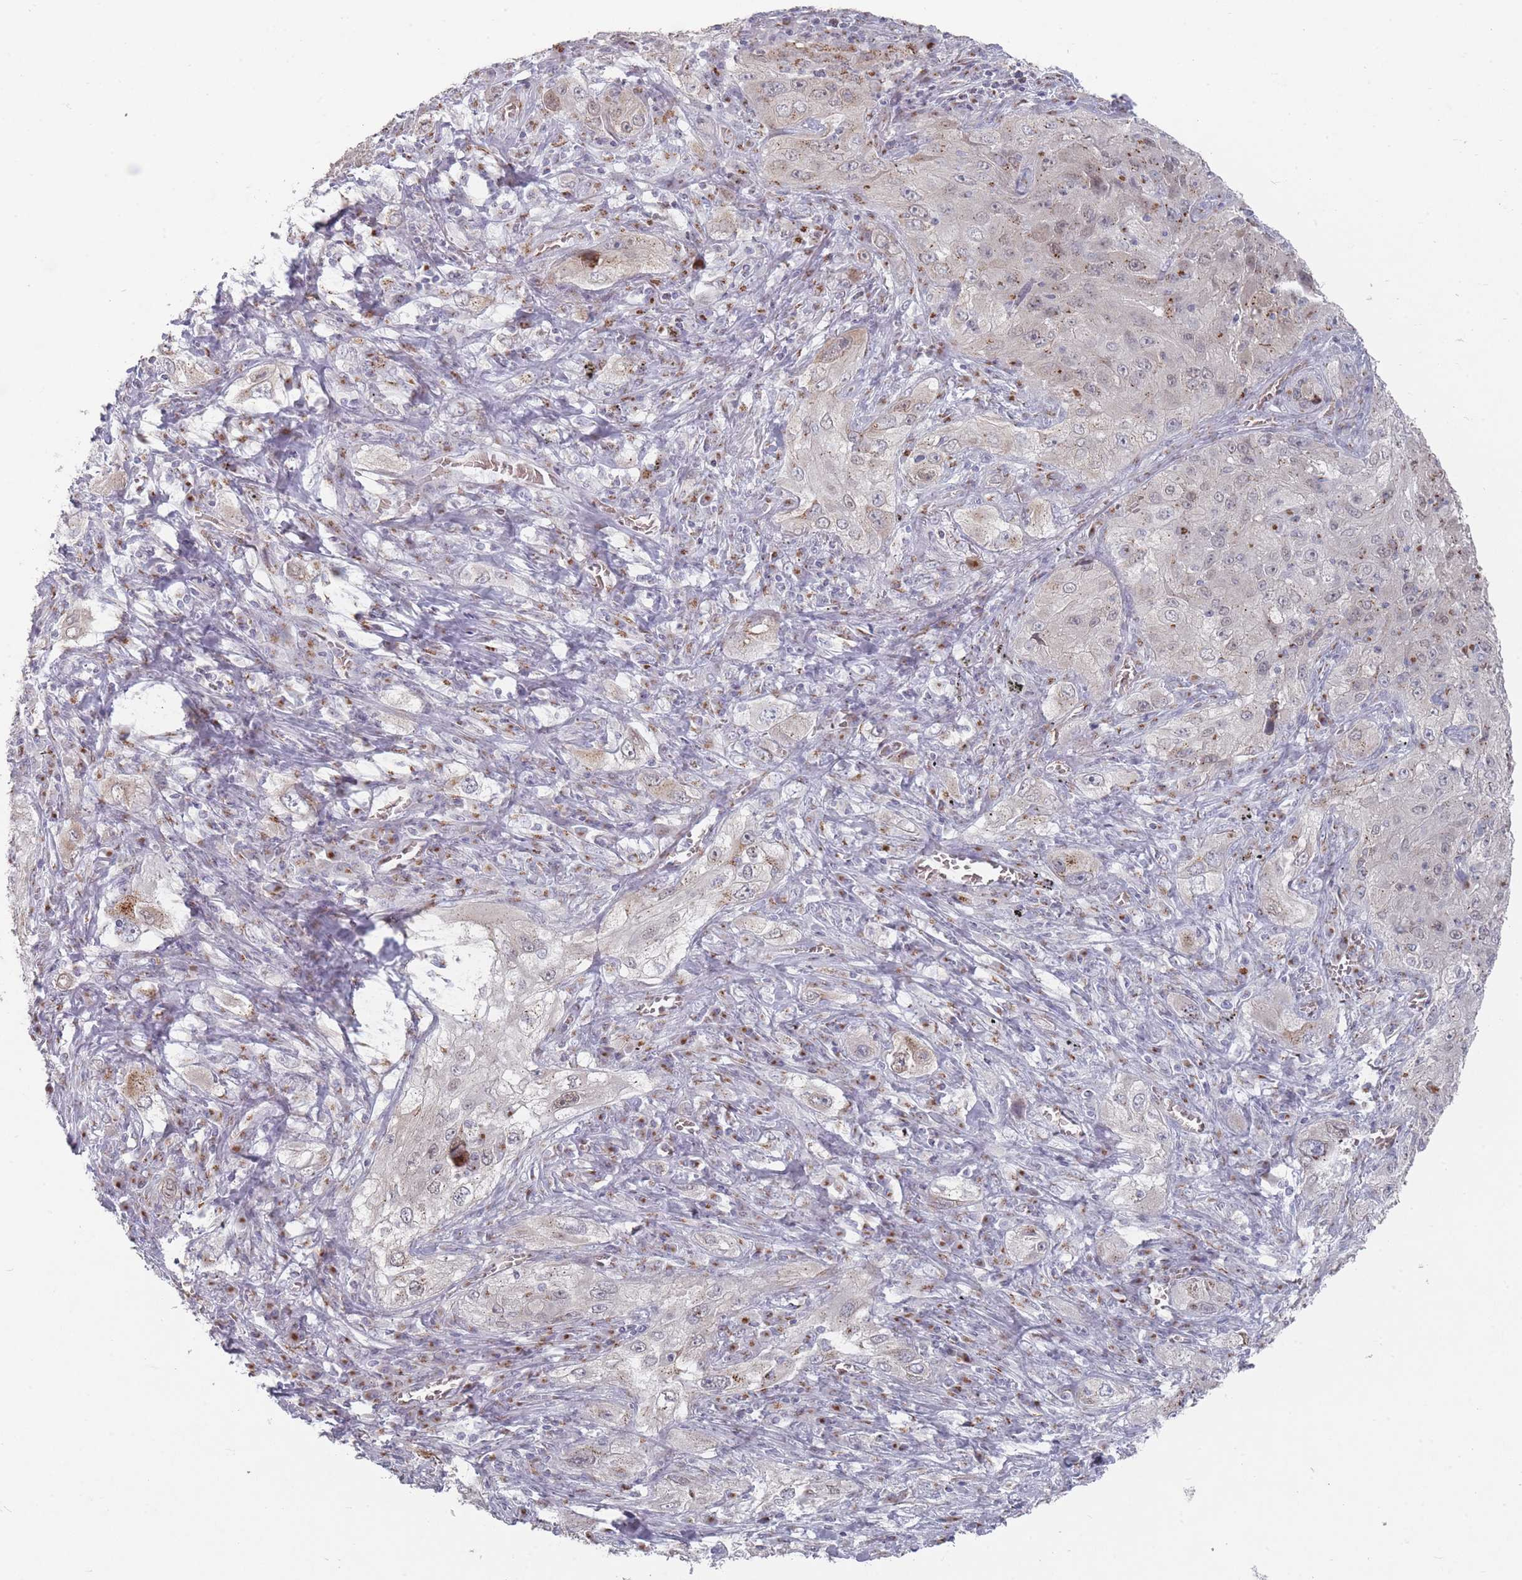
{"staining": {"intensity": "moderate", "quantity": "<25%", "location": "cytoplasmic/membranous"}, "tissue": "lung cancer", "cell_type": "Tumor cells", "image_type": "cancer", "snomed": [{"axis": "morphology", "description": "Squamous cell carcinoma, NOS"}, {"axis": "topography", "description": "Lung"}], "caption": "Protein staining shows moderate cytoplasmic/membranous expression in approximately <25% of tumor cells in squamous cell carcinoma (lung).", "gene": "MAN1B1", "patient": {"sex": "female", "age": 69}}